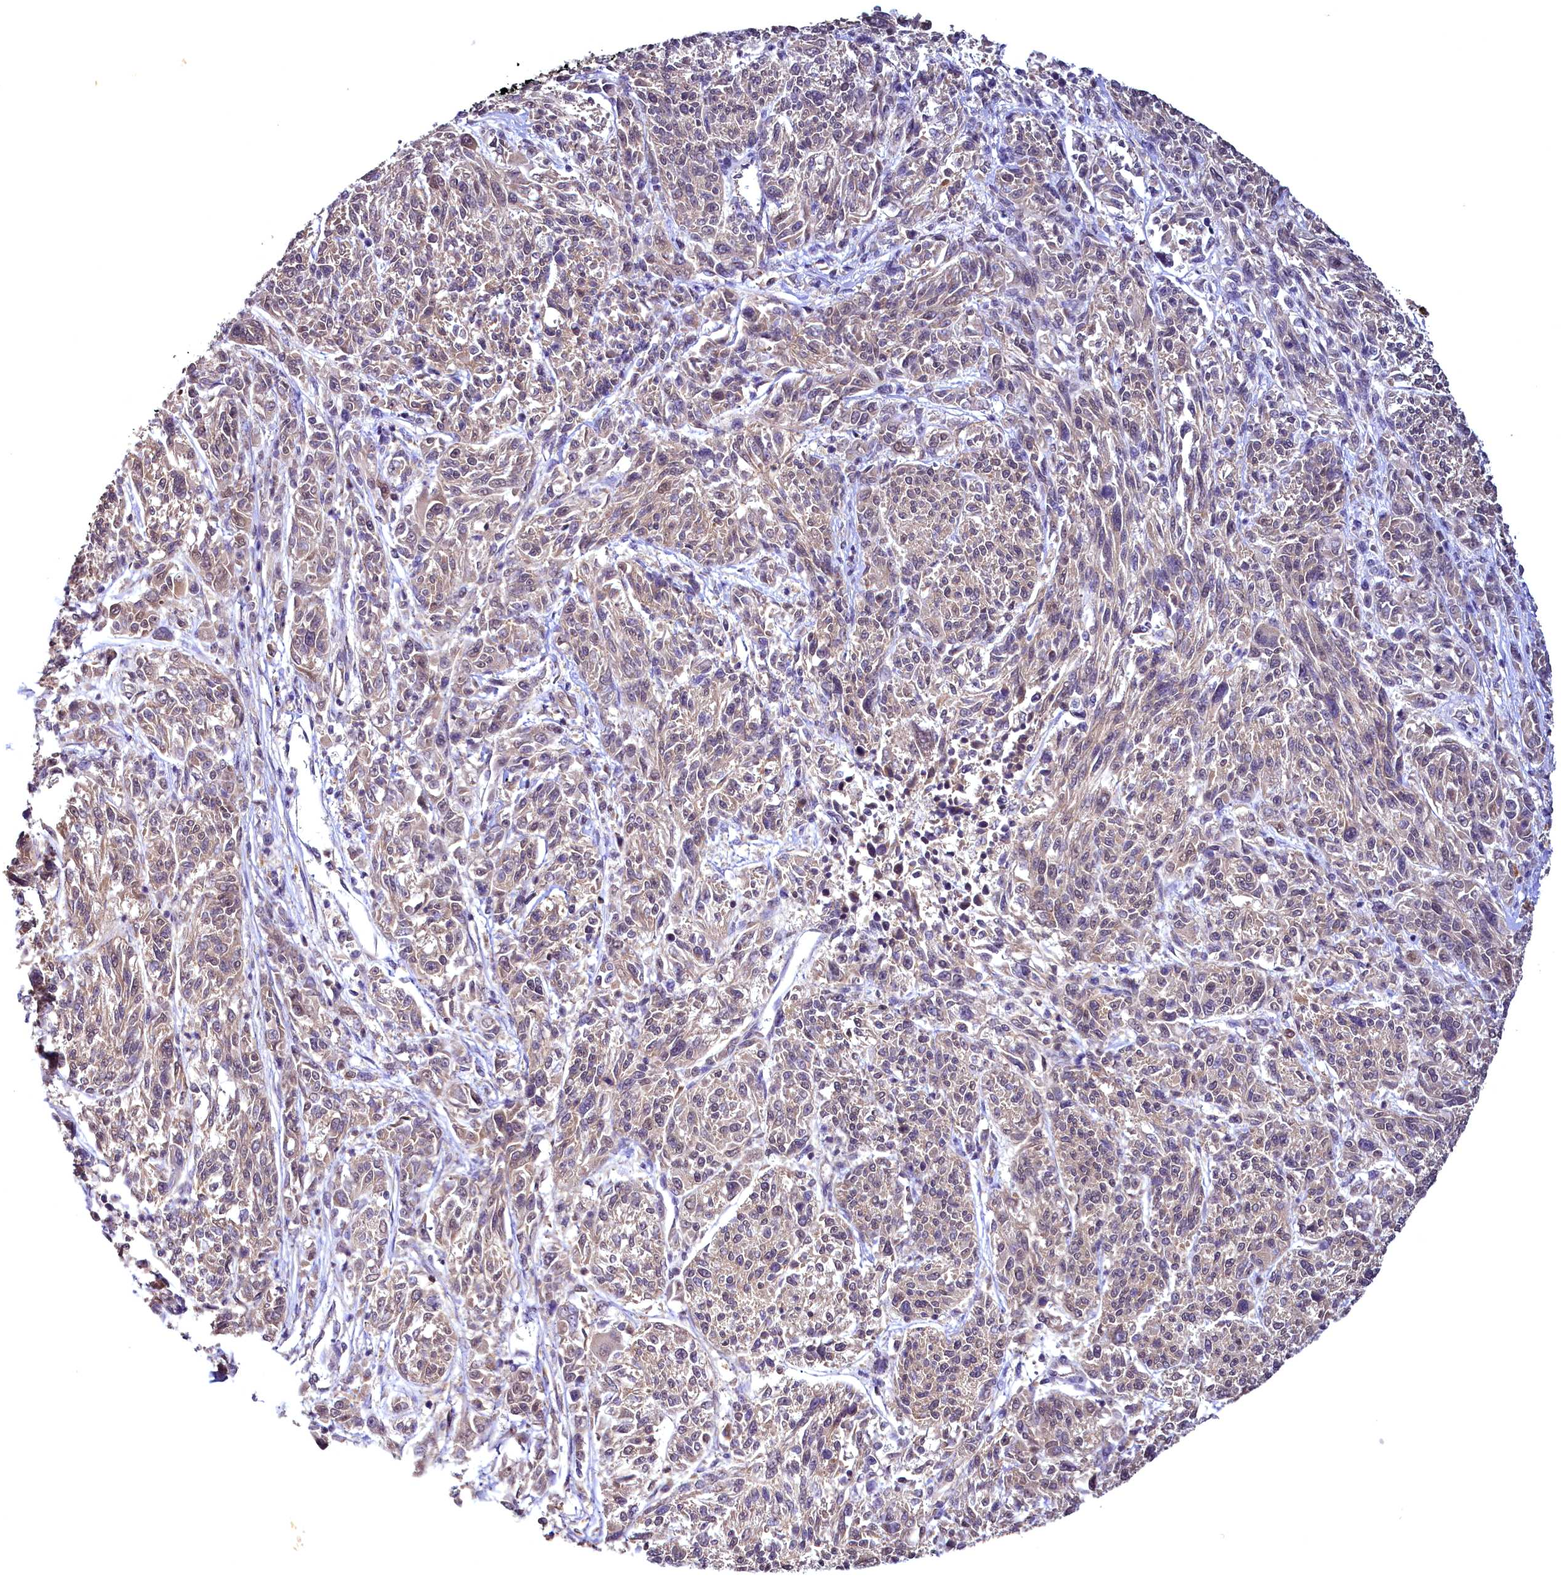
{"staining": {"intensity": "weak", "quantity": "25%-75%", "location": "cytoplasmic/membranous"}, "tissue": "melanoma", "cell_type": "Tumor cells", "image_type": "cancer", "snomed": [{"axis": "morphology", "description": "Malignant melanoma, NOS"}, {"axis": "topography", "description": "Skin"}], "caption": "The immunohistochemical stain shows weak cytoplasmic/membranous staining in tumor cells of melanoma tissue. (DAB IHC, brown staining for protein, blue staining for nuclei).", "gene": "TMEM39A", "patient": {"sex": "male", "age": 53}}